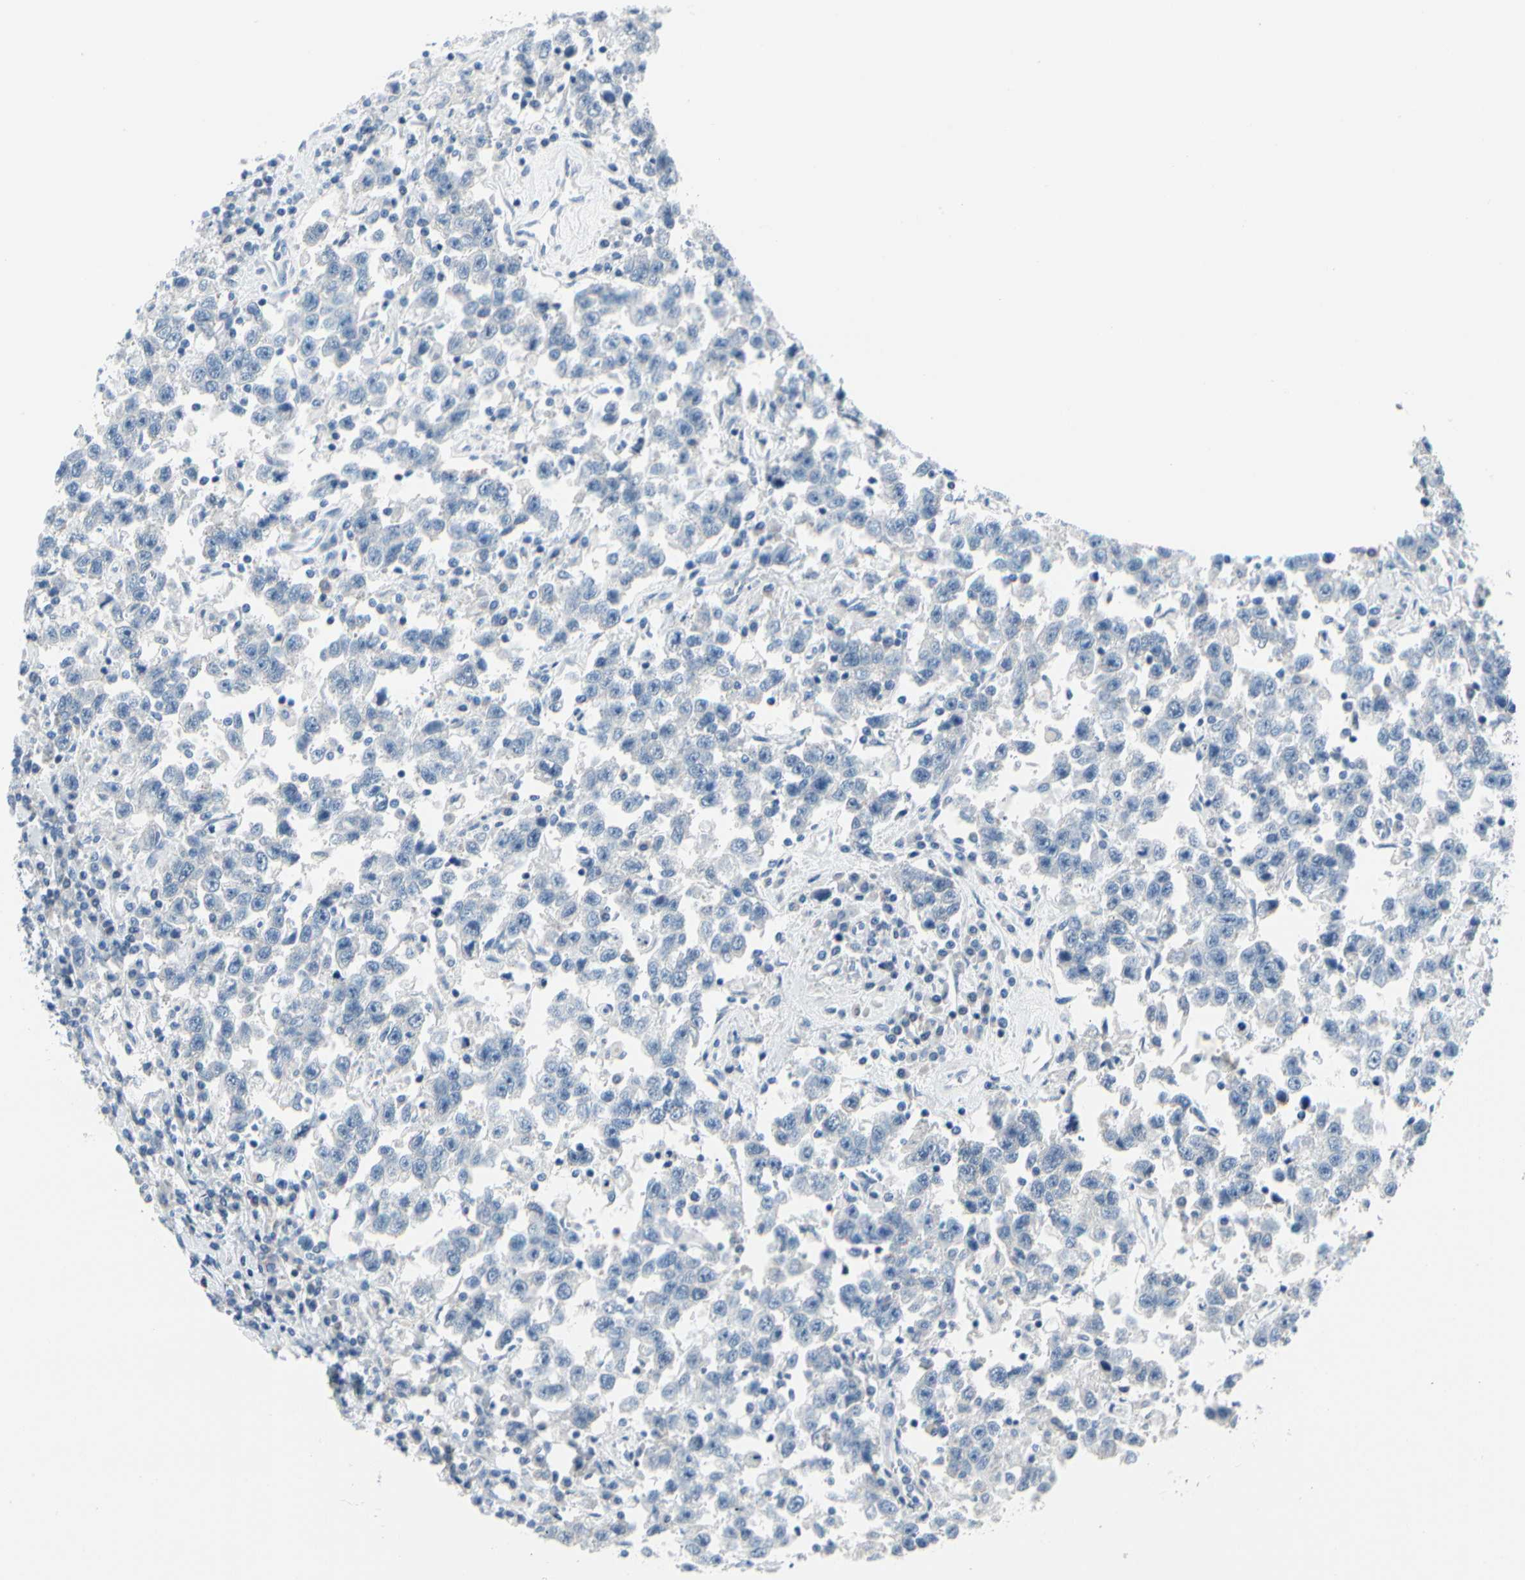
{"staining": {"intensity": "negative", "quantity": "none", "location": "none"}, "tissue": "testis cancer", "cell_type": "Tumor cells", "image_type": "cancer", "snomed": [{"axis": "morphology", "description": "Seminoma, NOS"}, {"axis": "topography", "description": "Testis"}], "caption": "This photomicrograph is of testis cancer (seminoma) stained with IHC to label a protein in brown with the nuclei are counter-stained blue. There is no staining in tumor cells.", "gene": "MUC5B", "patient": {"sex": "male", "age": 41}}